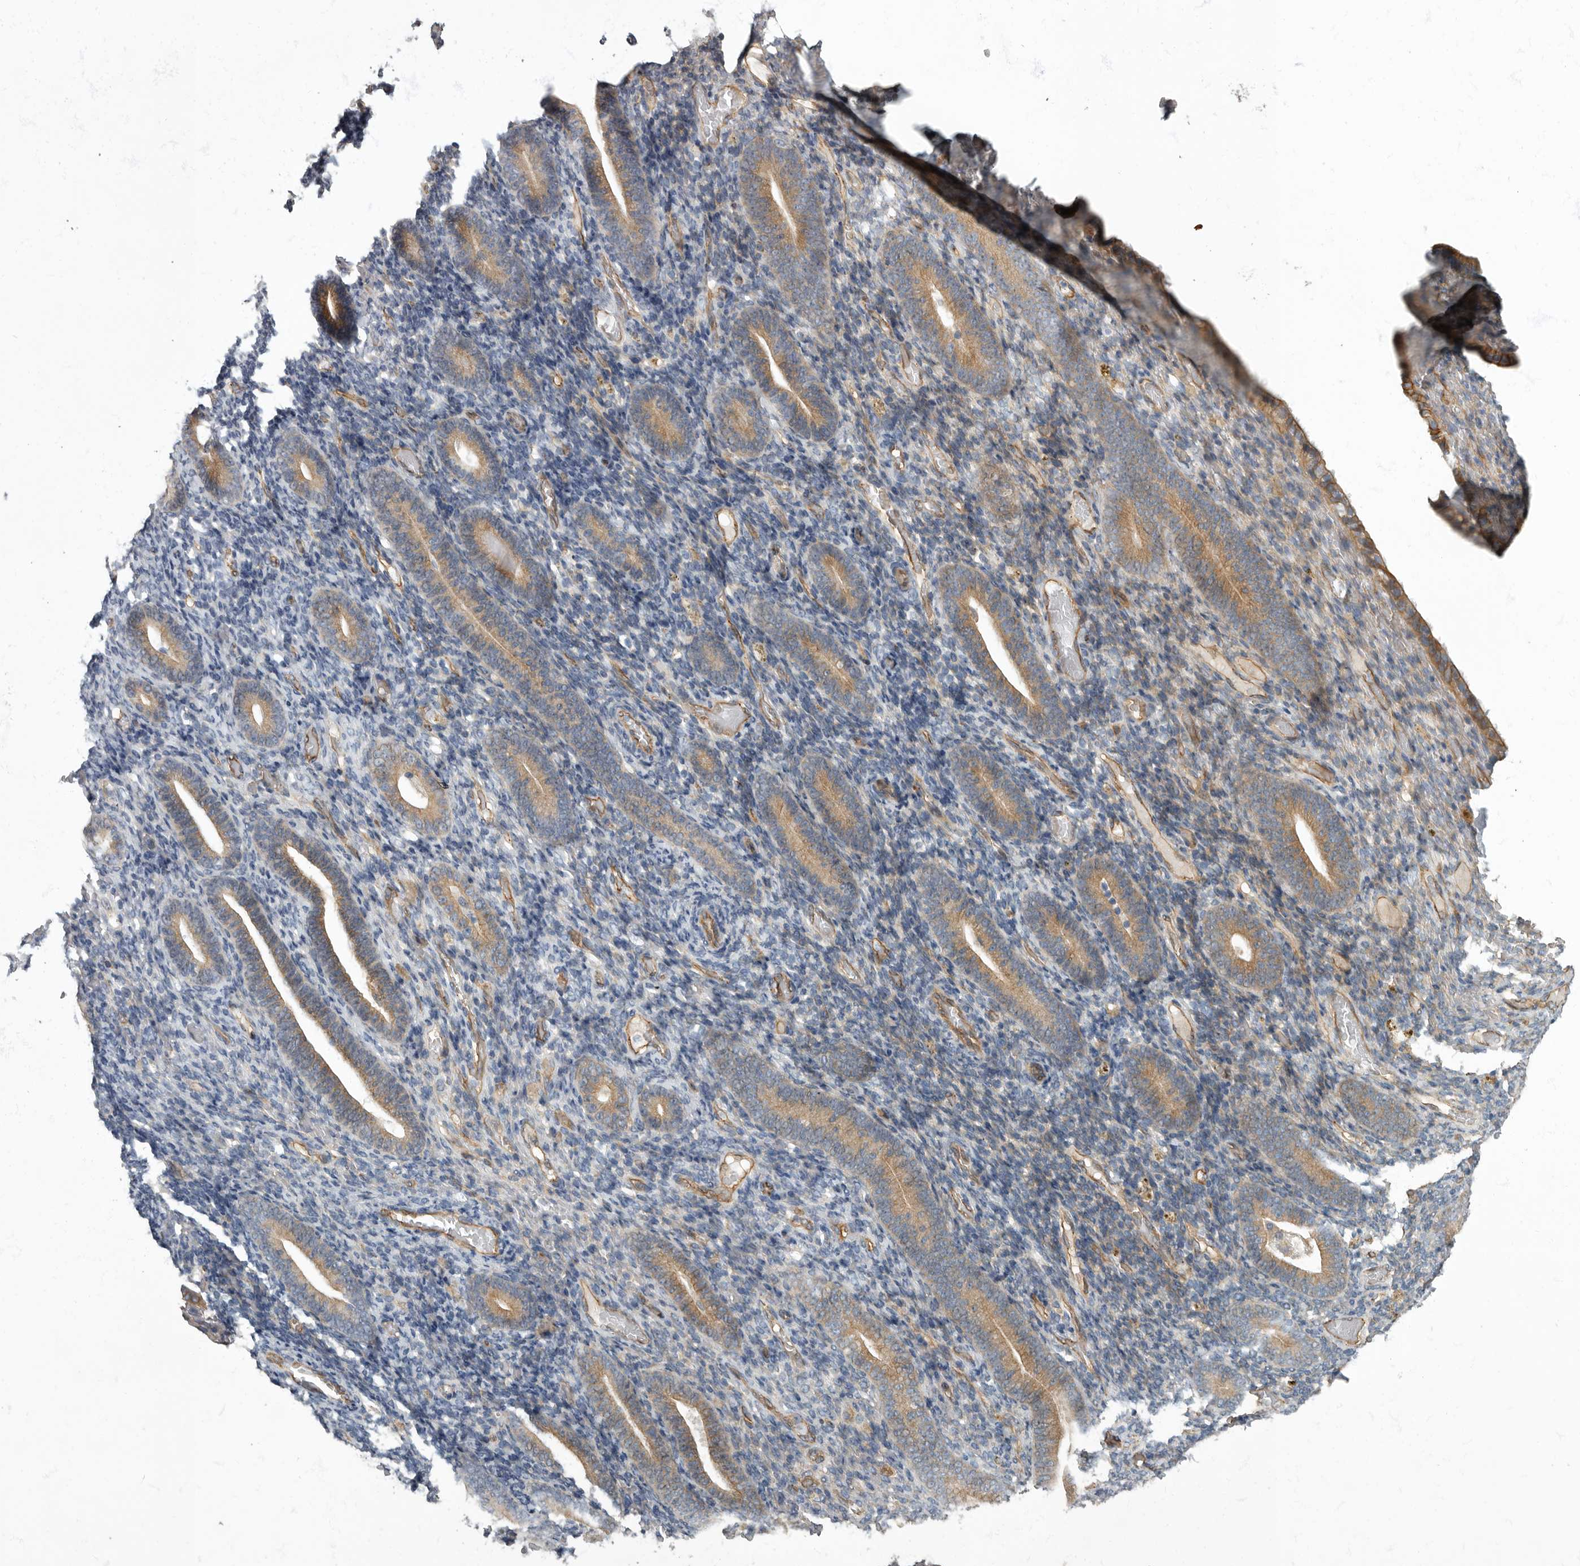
{"staining": {"intensity": "negative", "quantity": "none", "location": "none"}, "tissue": "endometrium", "cell_type": "Cells in endometrial stroma", "image_type": "normal", "snomed": [{"axis": "morphology", "description": "Normal tissue, NOS"}, {"axis": "topography", "description": "Endometrium"}], "caption": "High power microscopy image of an immunohistochemistry image of unremarkable endometrium, revealing no significant expression in cells in endometrial stroma. (Immunohistochemistry (ihc), brightfield microscopy, high magnification).", "gene": "PDK1", "patient": {"sex": "female", "age": 51}}